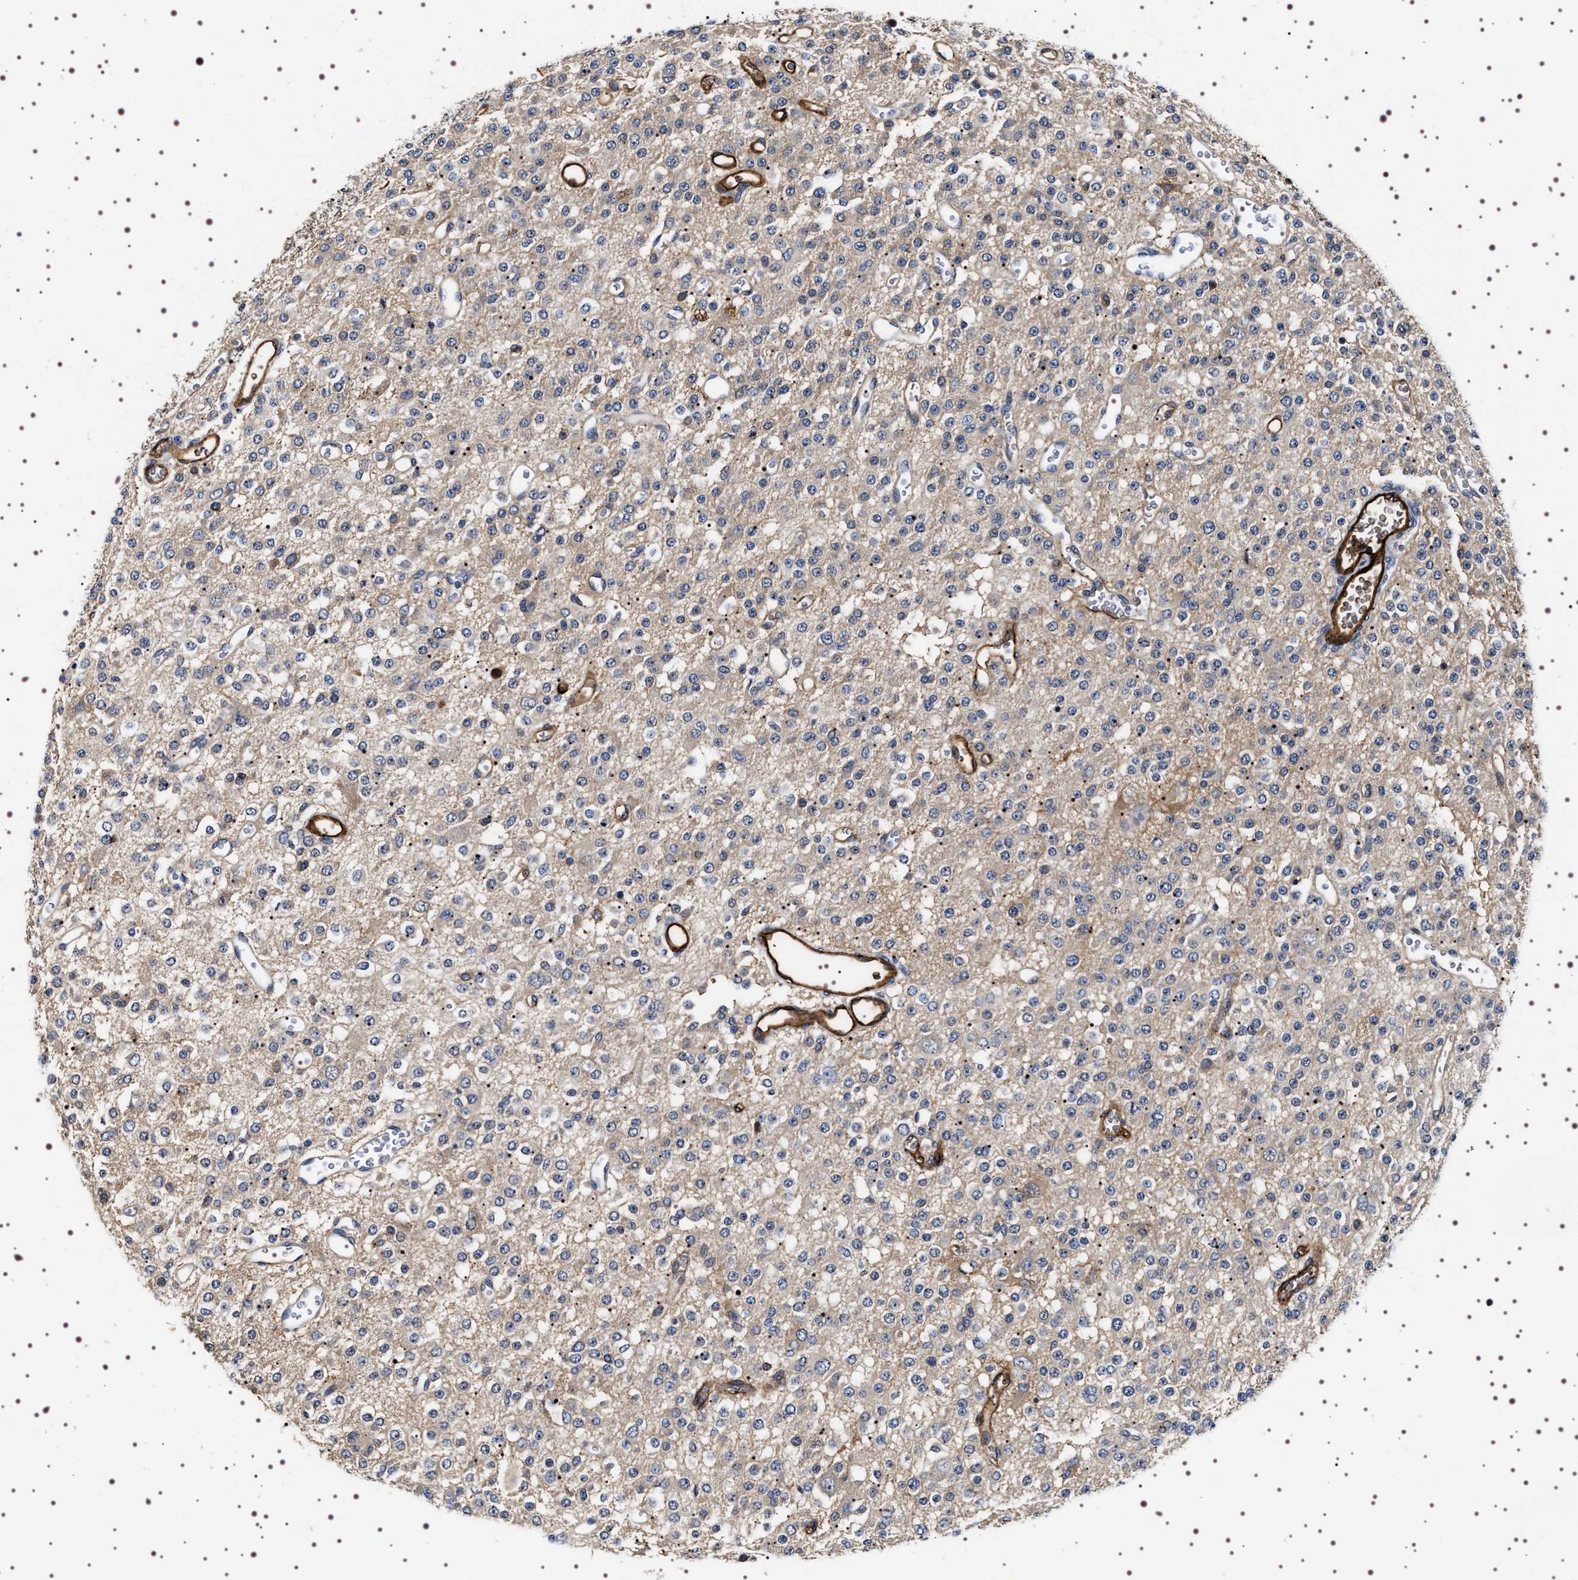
{"staining": {"intensity": "weak", "quantity": "<25%", "location": "cytoplasmic/membranous"}, "tissue": "glioma", "cell_type": "Tumor cells", "image_type": "cancer", "snomed": [{"axis": "morphology", "description": "Glioma, malignant, Low grade"}, {"axis": "topography", "description": "Brain"}], "caption": "Immunohistochemical staining of human glioma exhibits no significant expression in tumor cells.", "gene": "ALPL", "patient": {"sex": "male", "age": 38}}